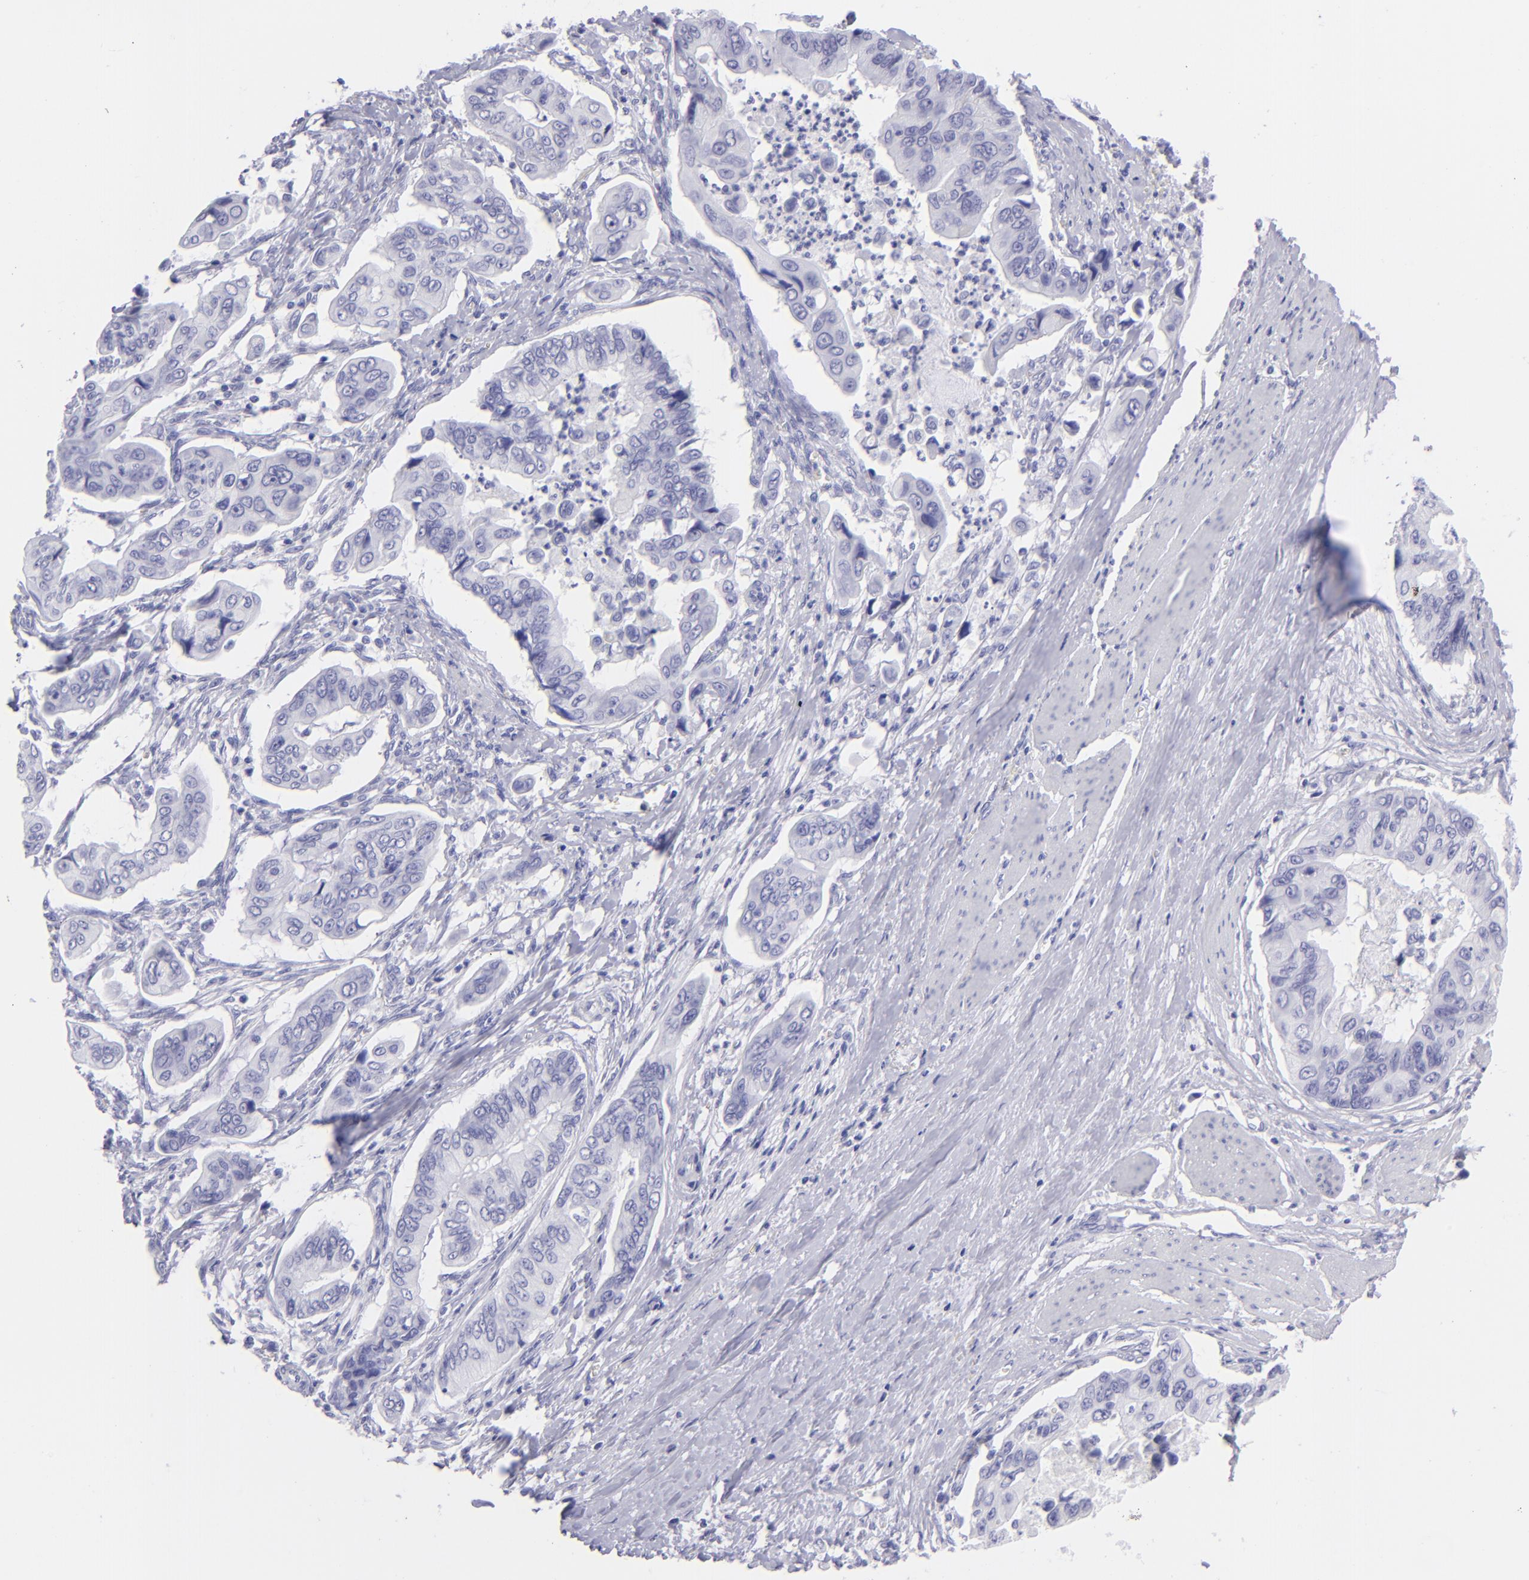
{"staining": {"intensity": "negative", "quantity": "none", "location": "none"}, "tissue": "stomach cancer", "cell_type": "Tumor cells", "image_type": "cancer", "snomed": [{"axis": "morphology", "description": "Adenocarcinoma, NOS"}, {"axis": "topography", "description": "Stomach, upper"}], "caption": "Protein analysis of stomach cancer shows no significant staining in tumor cells.", "gene": "SLC1A3", "patient": {"sex": "male", "age": 80}}